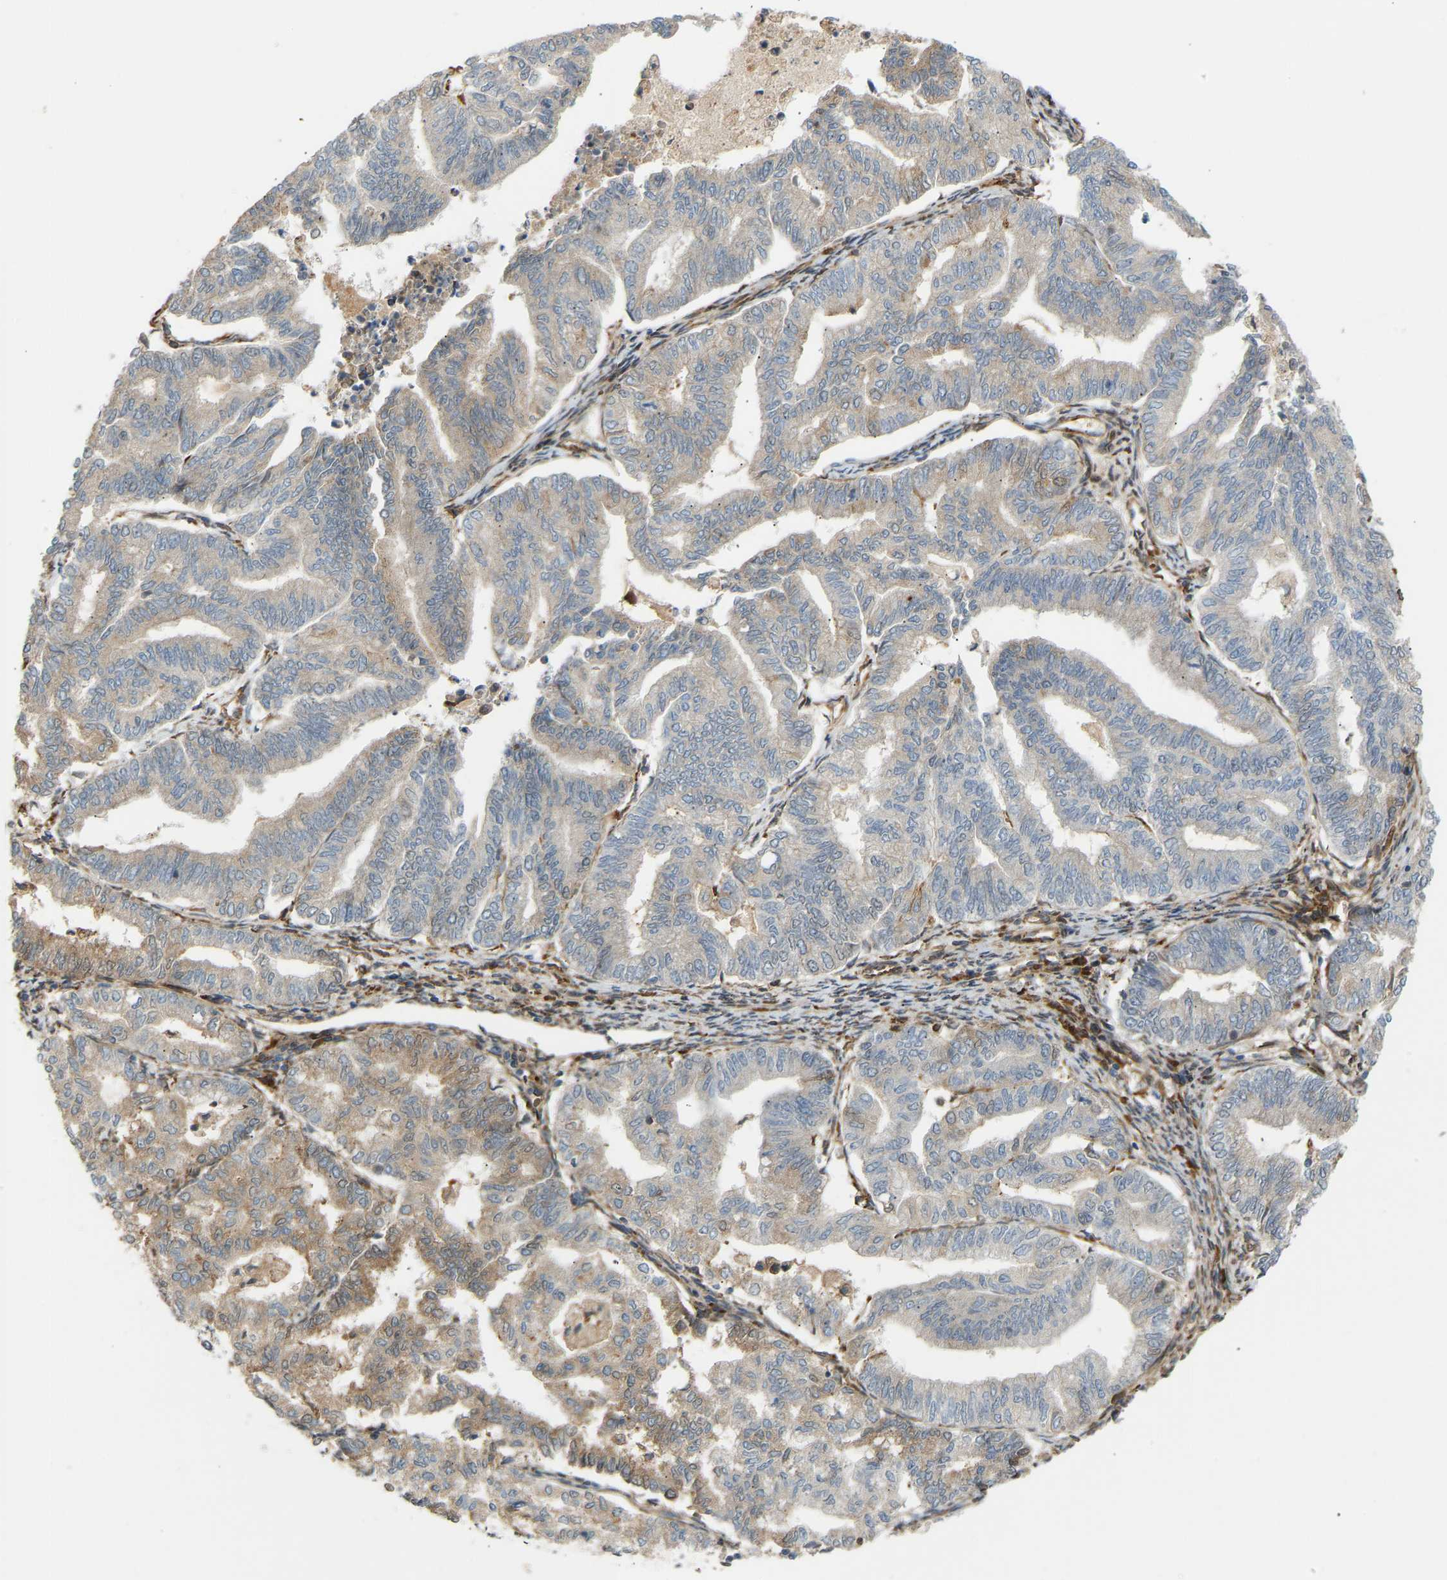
{"staining": {"intensity": "weak", "quantity": "25%-75%", "location": "cytoplasmic/membranous"}, "tissue": "endometrial cancer", "cell_type": "Tumor cells", "image_type": "cancer", "snomed": [{"axis": "morphology", "description": "Adenocarcinoma, NOS"}, {"axis": "topography", "description": "Endometrium"}], "caption": "The photomicrograph displays immunohistochemical staining of endometrial cancer. There is weak cytoplasmic/membranous expression is seen in approximately 25%-75% of tumor cells.", "gene": "PLCG2", "patient": {"sex": "female", "age": 79}}